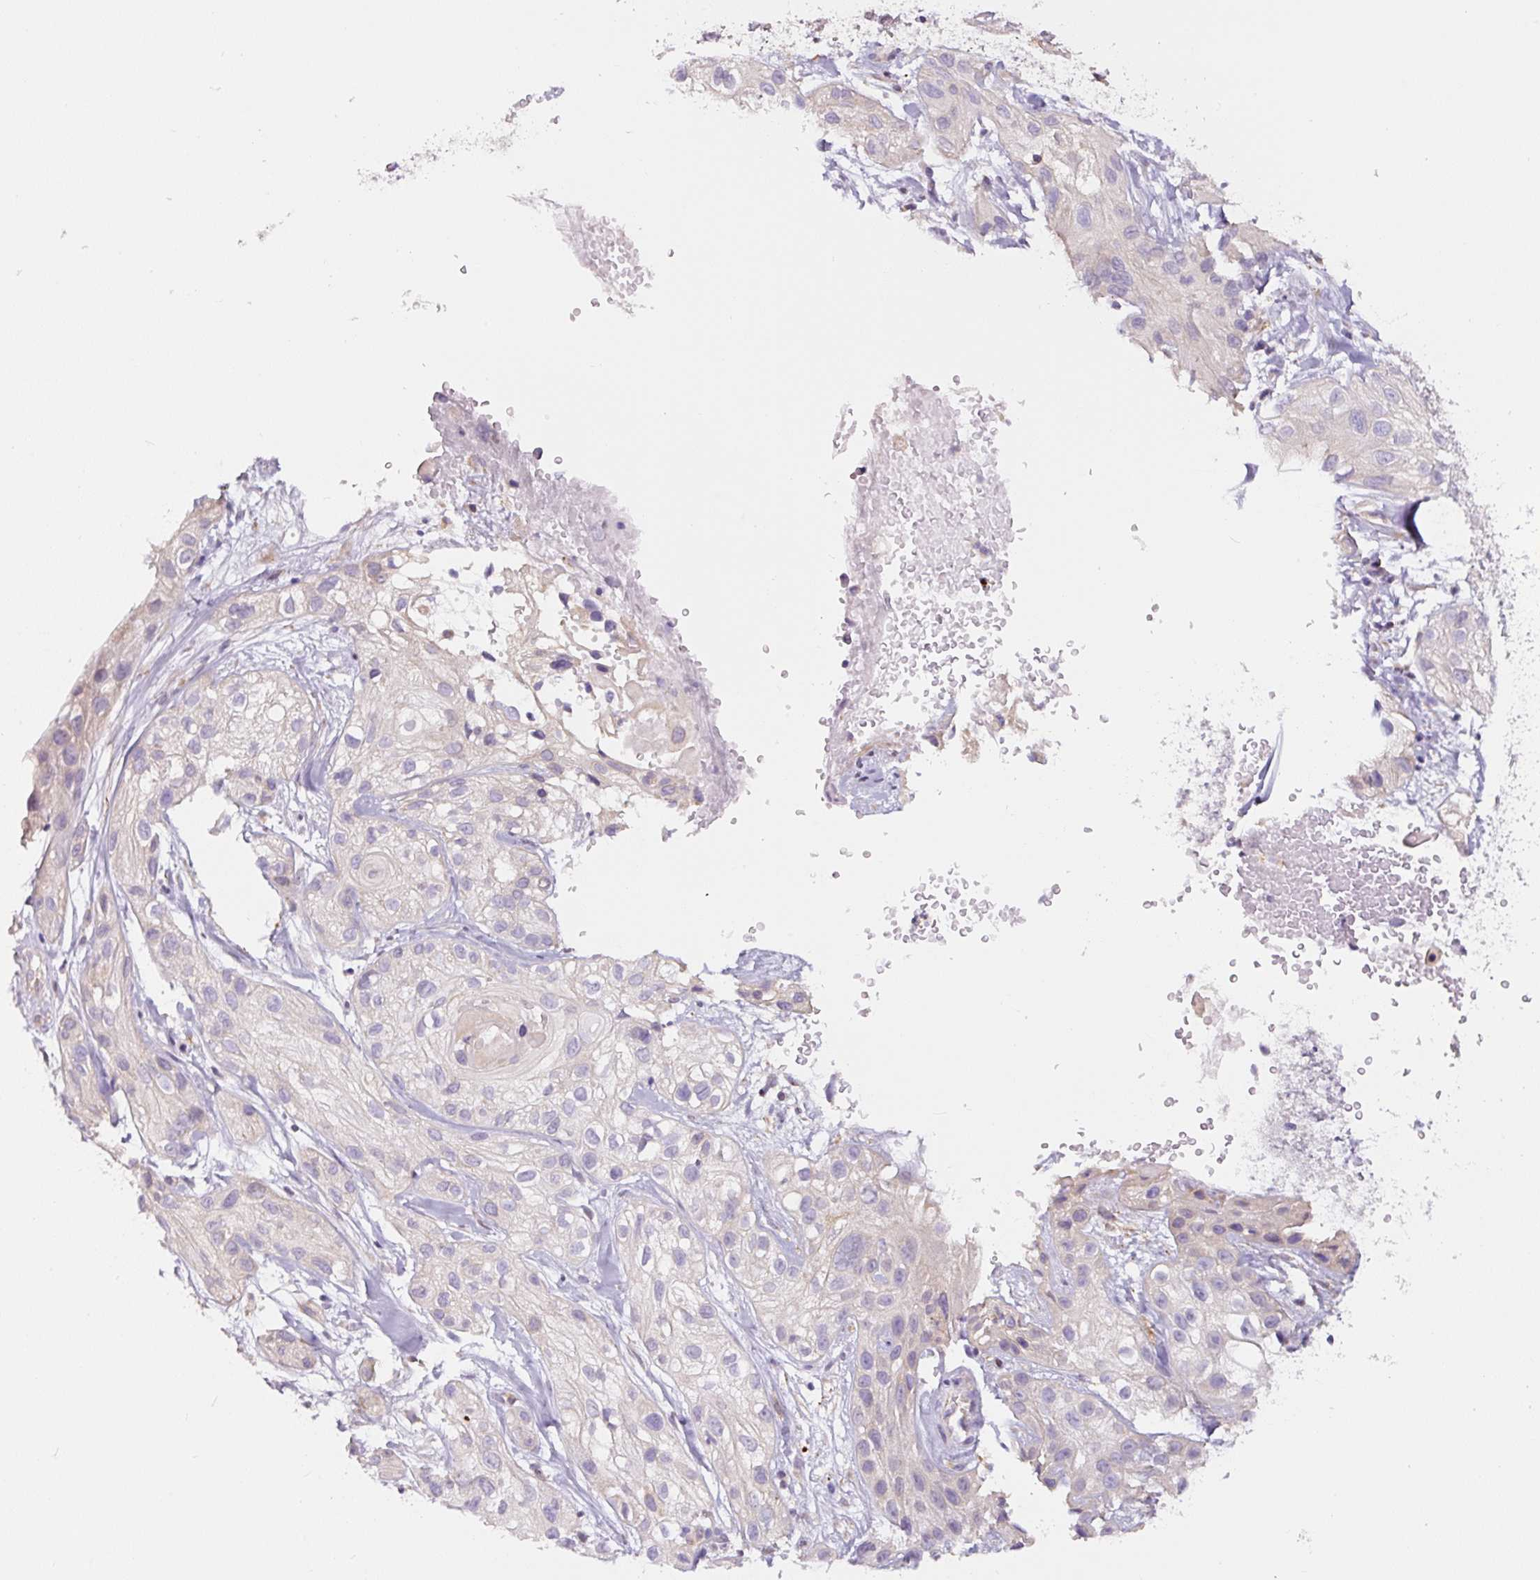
{"staining": {"intensity": "negative", "quantity": "none", "location": "none"}, "tissue": "skin cancer", "cell_type": "Tumor cells", "image_type": "cancer", "snomed": [{"axis": "morphology", "description": "Squamous cell carcinoma, NOS"}, {"axis": "topography", "description": "Skin"}], "caption": "This is an immunohistochemistry photomicrograph of human skin cancer (squamous cell carcinoma). There is no staining in tumor cells.", "gene": "ASRGL1", "patient": {"sex": "male", "age": 82}}